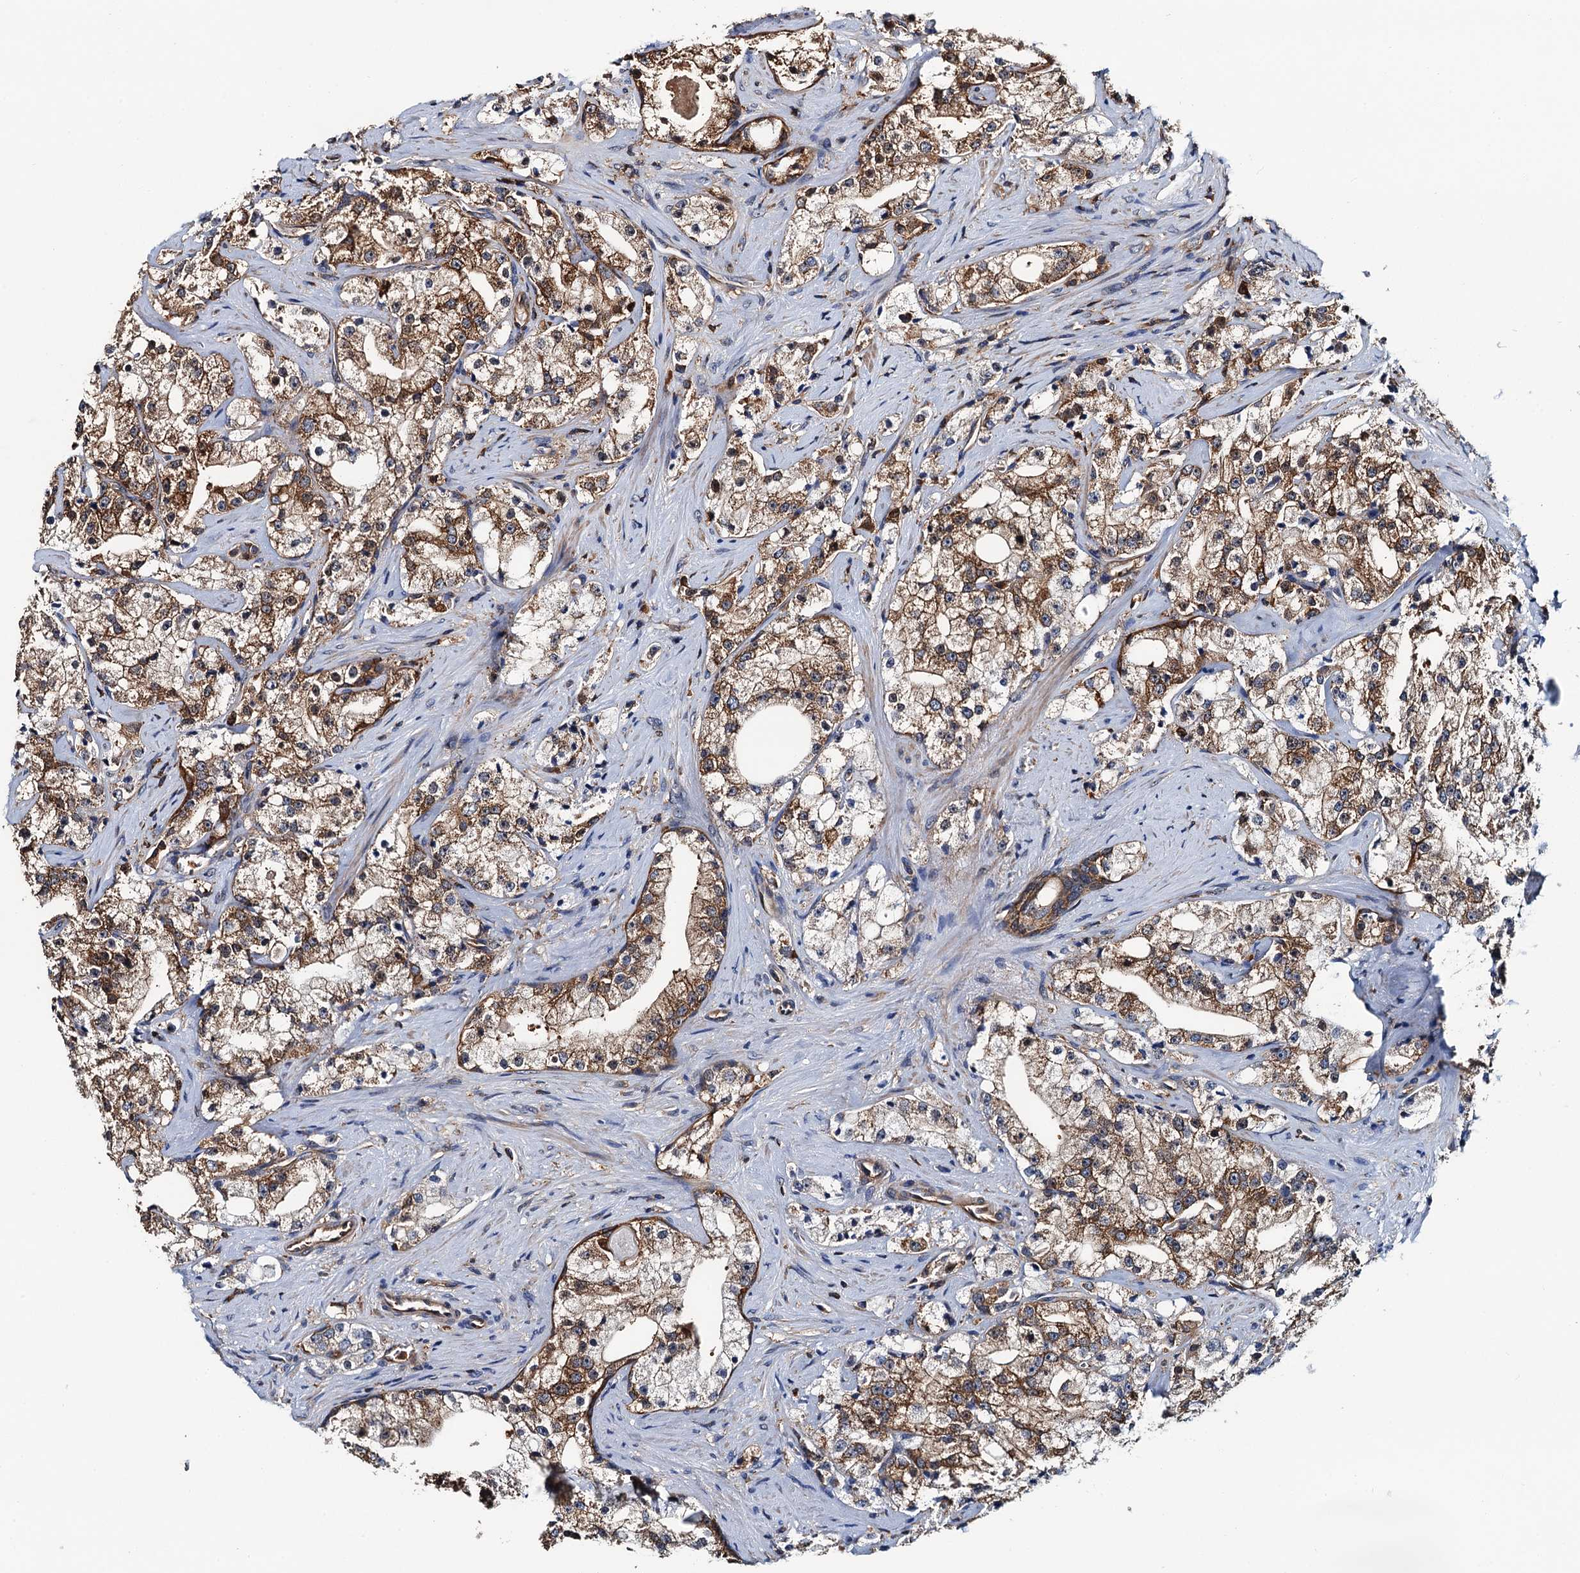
{"staining": {"intensity": "moderate", "quantity": ">75%", "location": "cytoplasmic/membranous"}, "tissue": "prostate cancer", "cell_type": "Tumor cells", "image_type": "cancer", "snomed": [{"axis": "morphology", "description": "Adenocarcinoma, High grade"}, {"axis": "topography", "description": "Prostate"}], "caption": "Protein positivity by immunohistochemistry demonstrates moderate cytoplasmic/membranous expression in about >75% of tumor cells in prostate cancer (adenocarcinoma (high-grade)).", "gene": "USP6NL", "patient": {"sex": "male", "age": 64}}